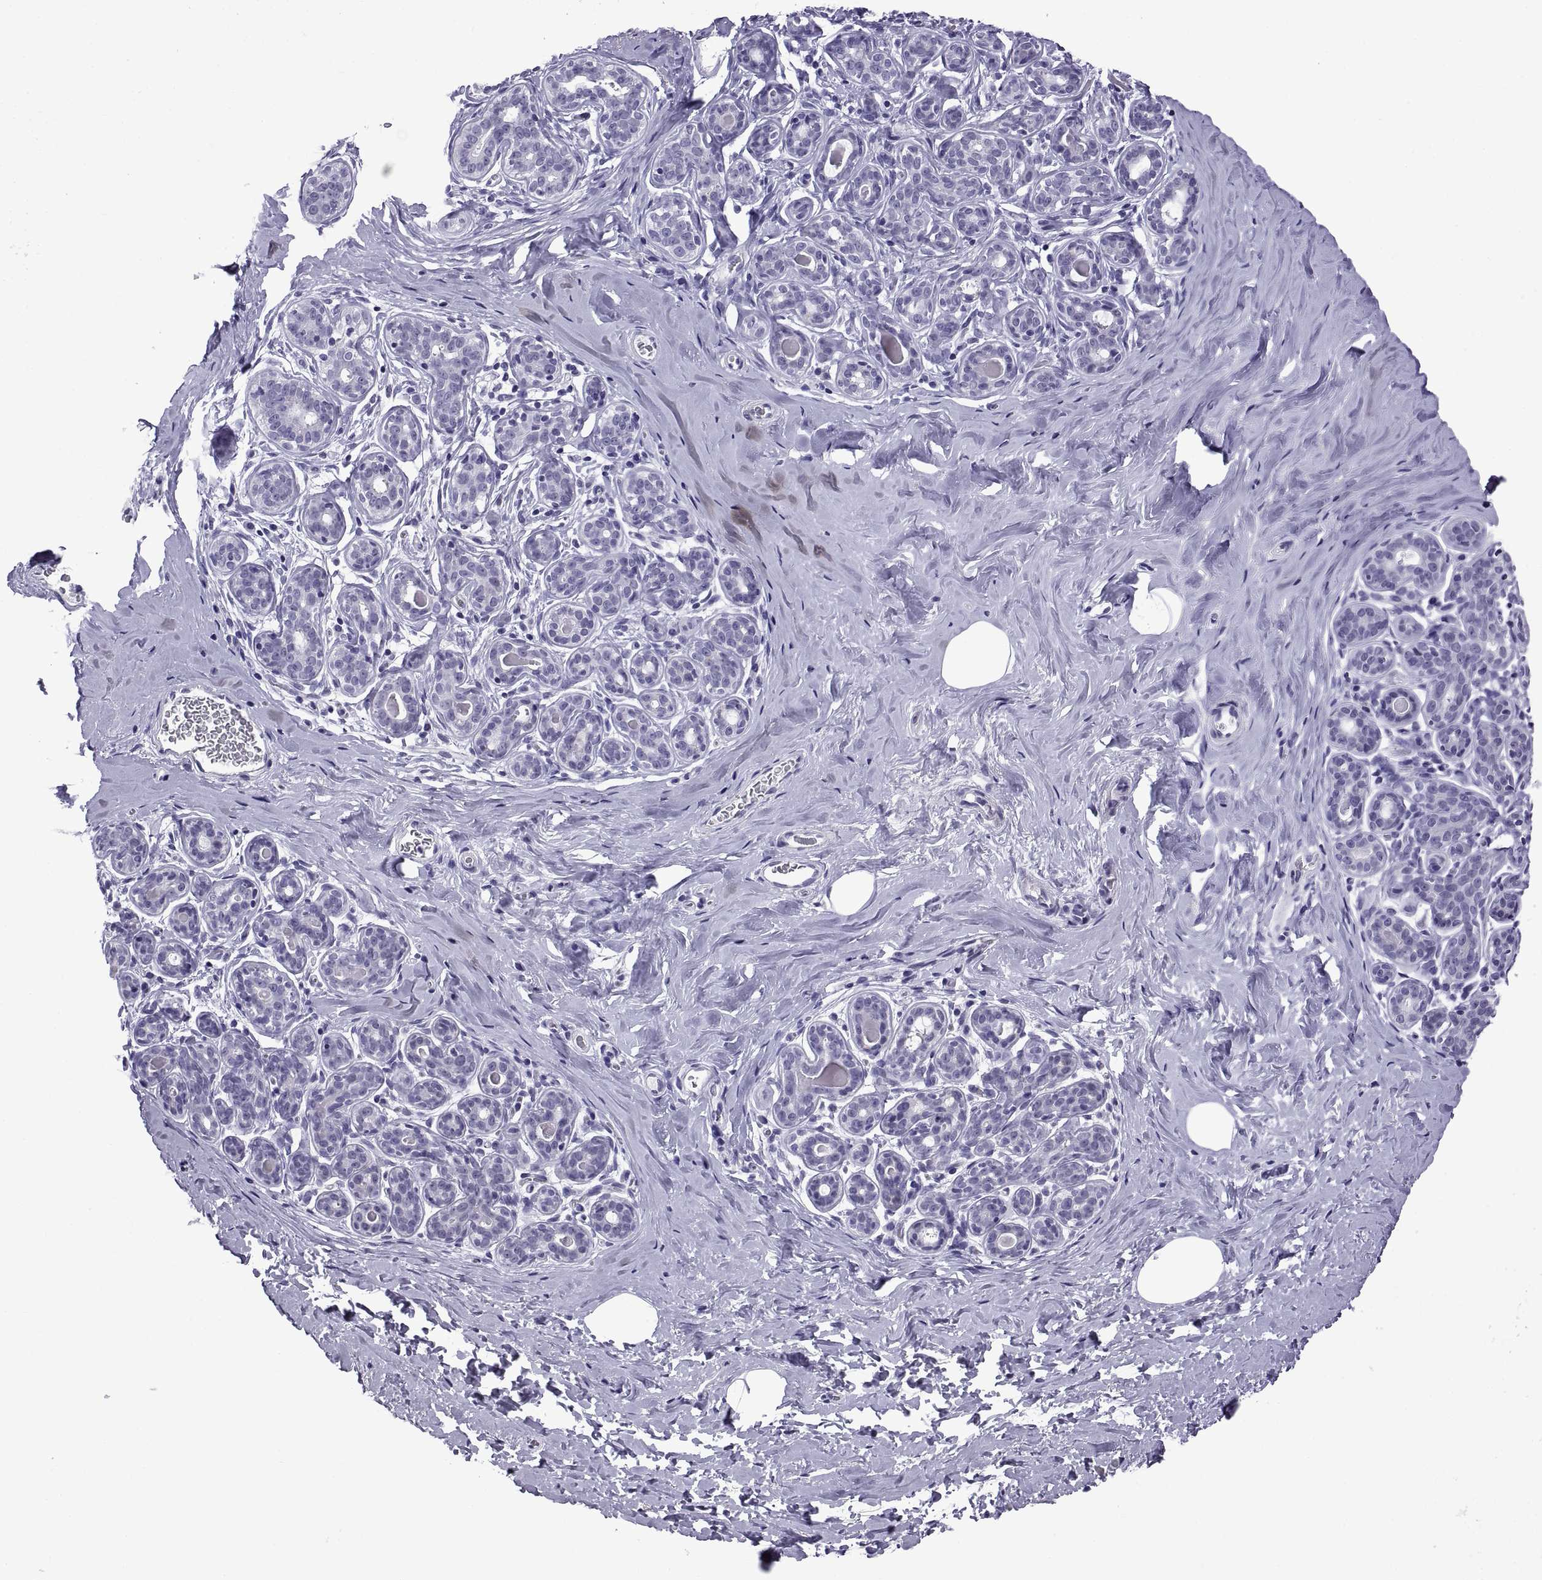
{"staining": {"intensity": "negative", "quantity": "none", "location": "none"}, "tissue": "breast", "cell_type": "Adipocytes", "image_type": "normal", "snomed": [{"axis": "morphology", "description": "Normal tissue, NOS"}, {"axis": "topography", "description": "Skin"}, {"axis": "topography", "description": "Breast"}], "caption": "Protein analysis of normal breast demonstrates no significant staining in adipocytes. The staining was performed using DAB to visualize the protein expression in brown, while the nuclei were stained in blue with hematoxylin (Magnification: 20x).", "gene": "C3orf22", "patient": {"sex": "female", "age": 43}}